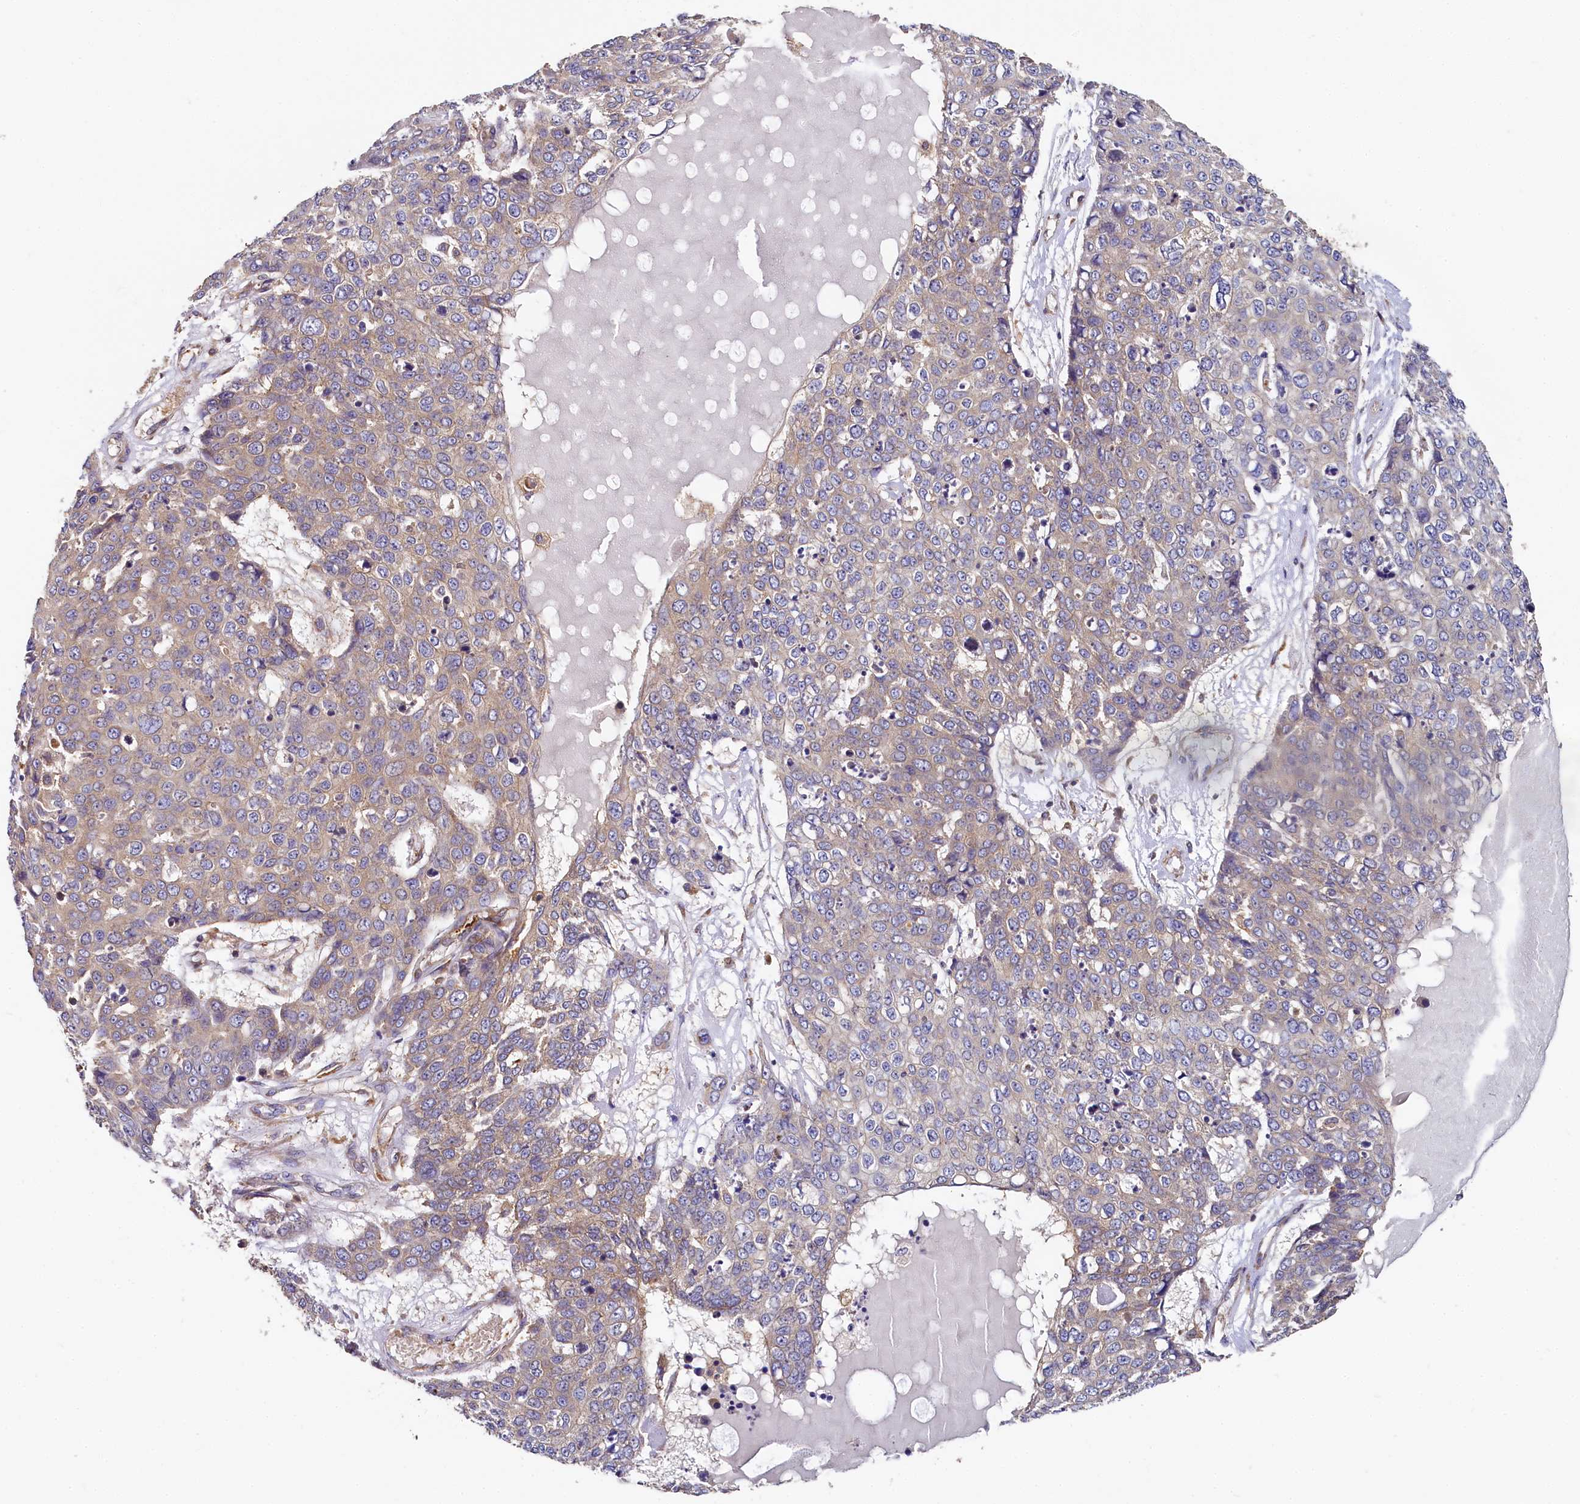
{"staining": {"intensity": "weak", "quantity": "<25%", "location": "cytoplasmic/membranous"}, "tissue": "skin cancer", "cell_type": "Tumor cells", "image_type": "cancer", "snomed": [{"axis": "morphology", "description": "Squamous cell carcinoma, NOS"}, {"axis": "topography", "description": "Skin"}], "caption": "Immunohistochemistry image of squamous cell carcinoma (skin) stained for a protein (brown), which shows no positivity in tumor cells. (DAB IHC visualized using brightfield microscopy, high magnification).", "gene": "PPIP5K1", "patient": {"sex": "female", "age": 44}}